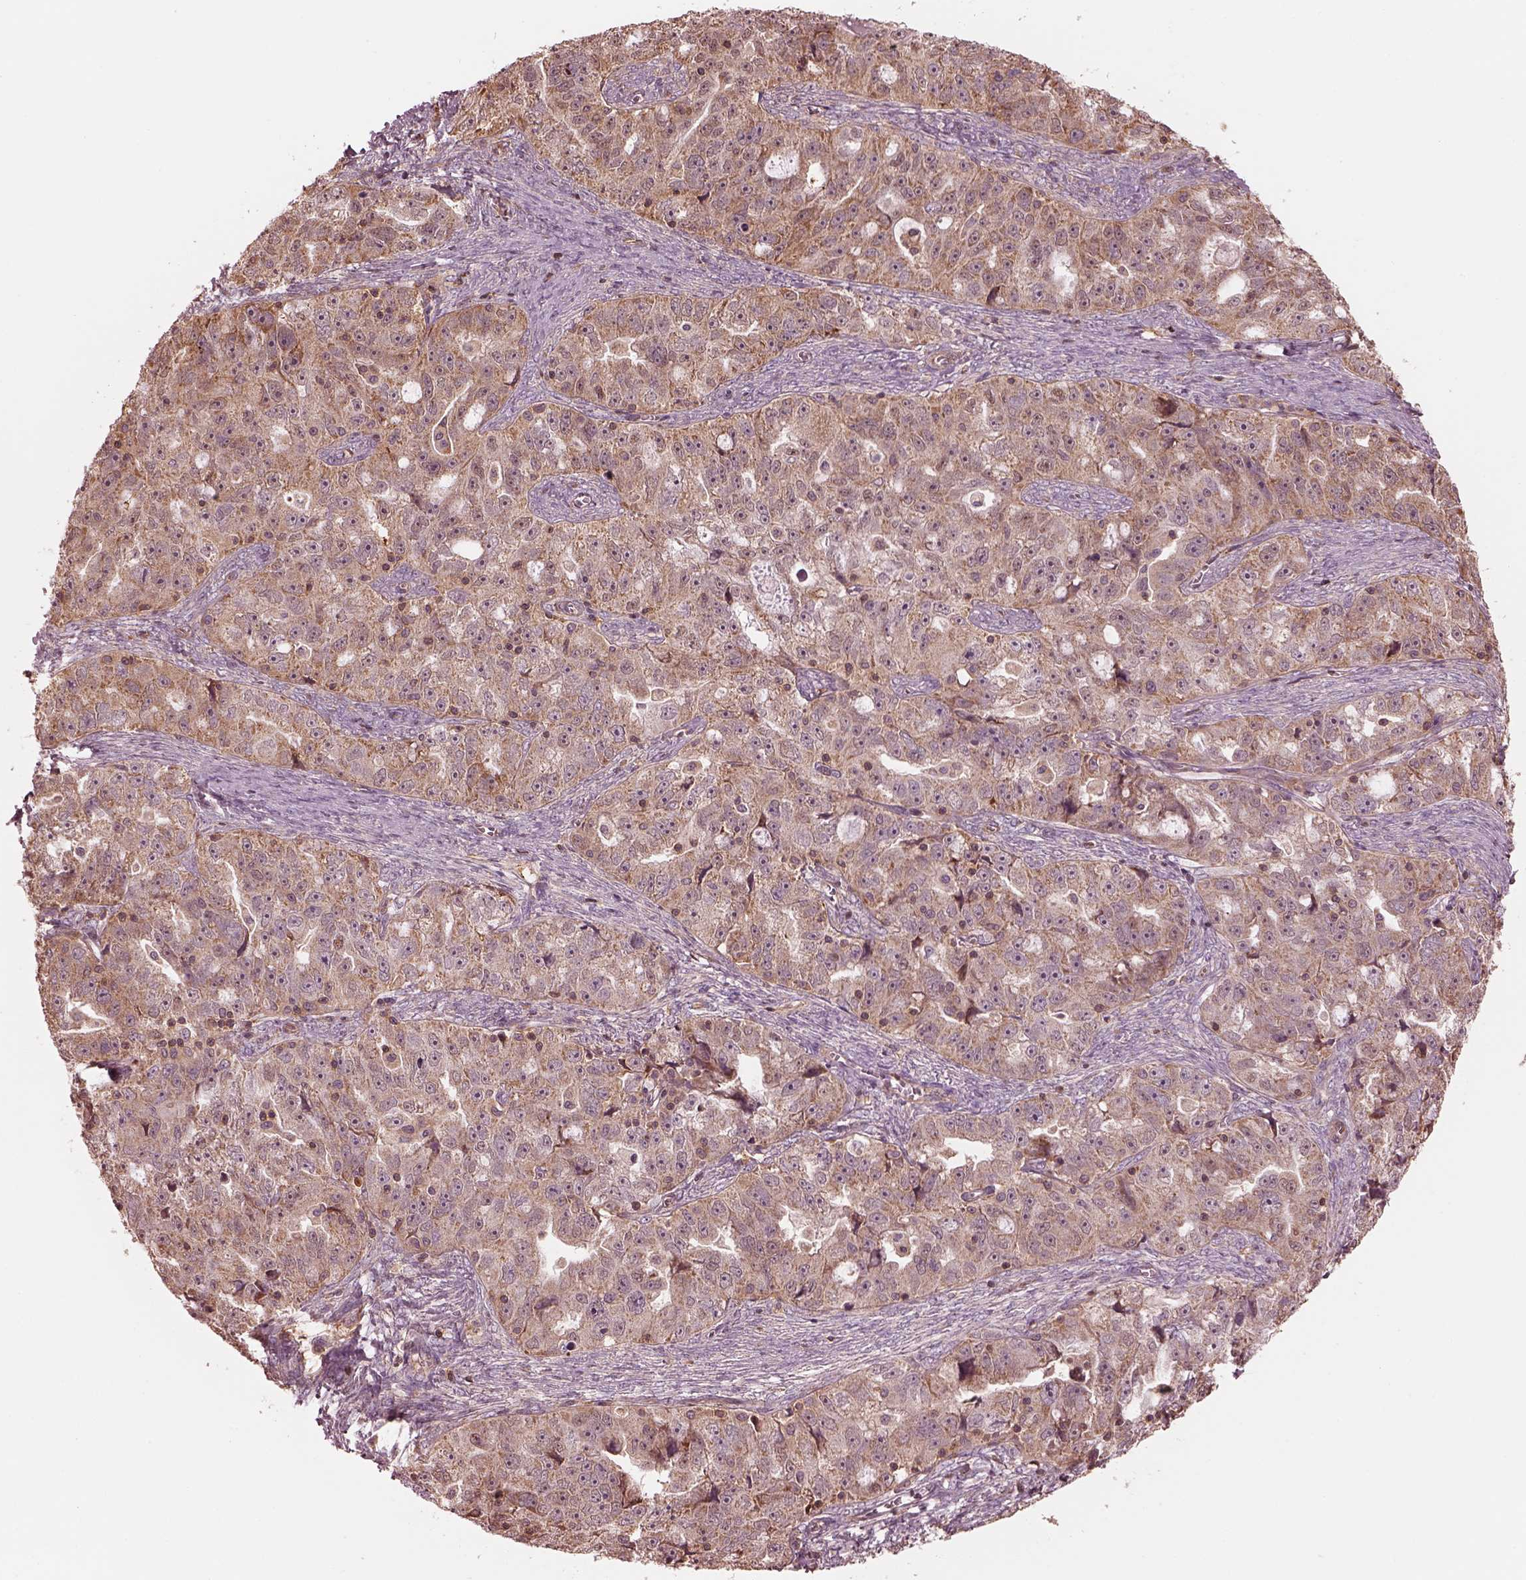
{"staining": {"intensity": "moderate", "quantity": "25%-75%", "location": "cytoplasmic/membranous"}, "tissue": "ovarian cancer", "cell_type": "Tumor cells", "image_type": "cancer", "snomed": [{"axis": "morphology", "description": "Cystadenocarcinoma, serous, NOS"}, {"axis": "topography", "description": "Ovary"}], "caption": "Moderate cytoplasmic/membranous protein expression is seen in about 25%-75% of tumor cells in serous cystadenocarcinoma (ovarian).", "gene": "STK33", "patient": {"sex": "female", "age": 51}}